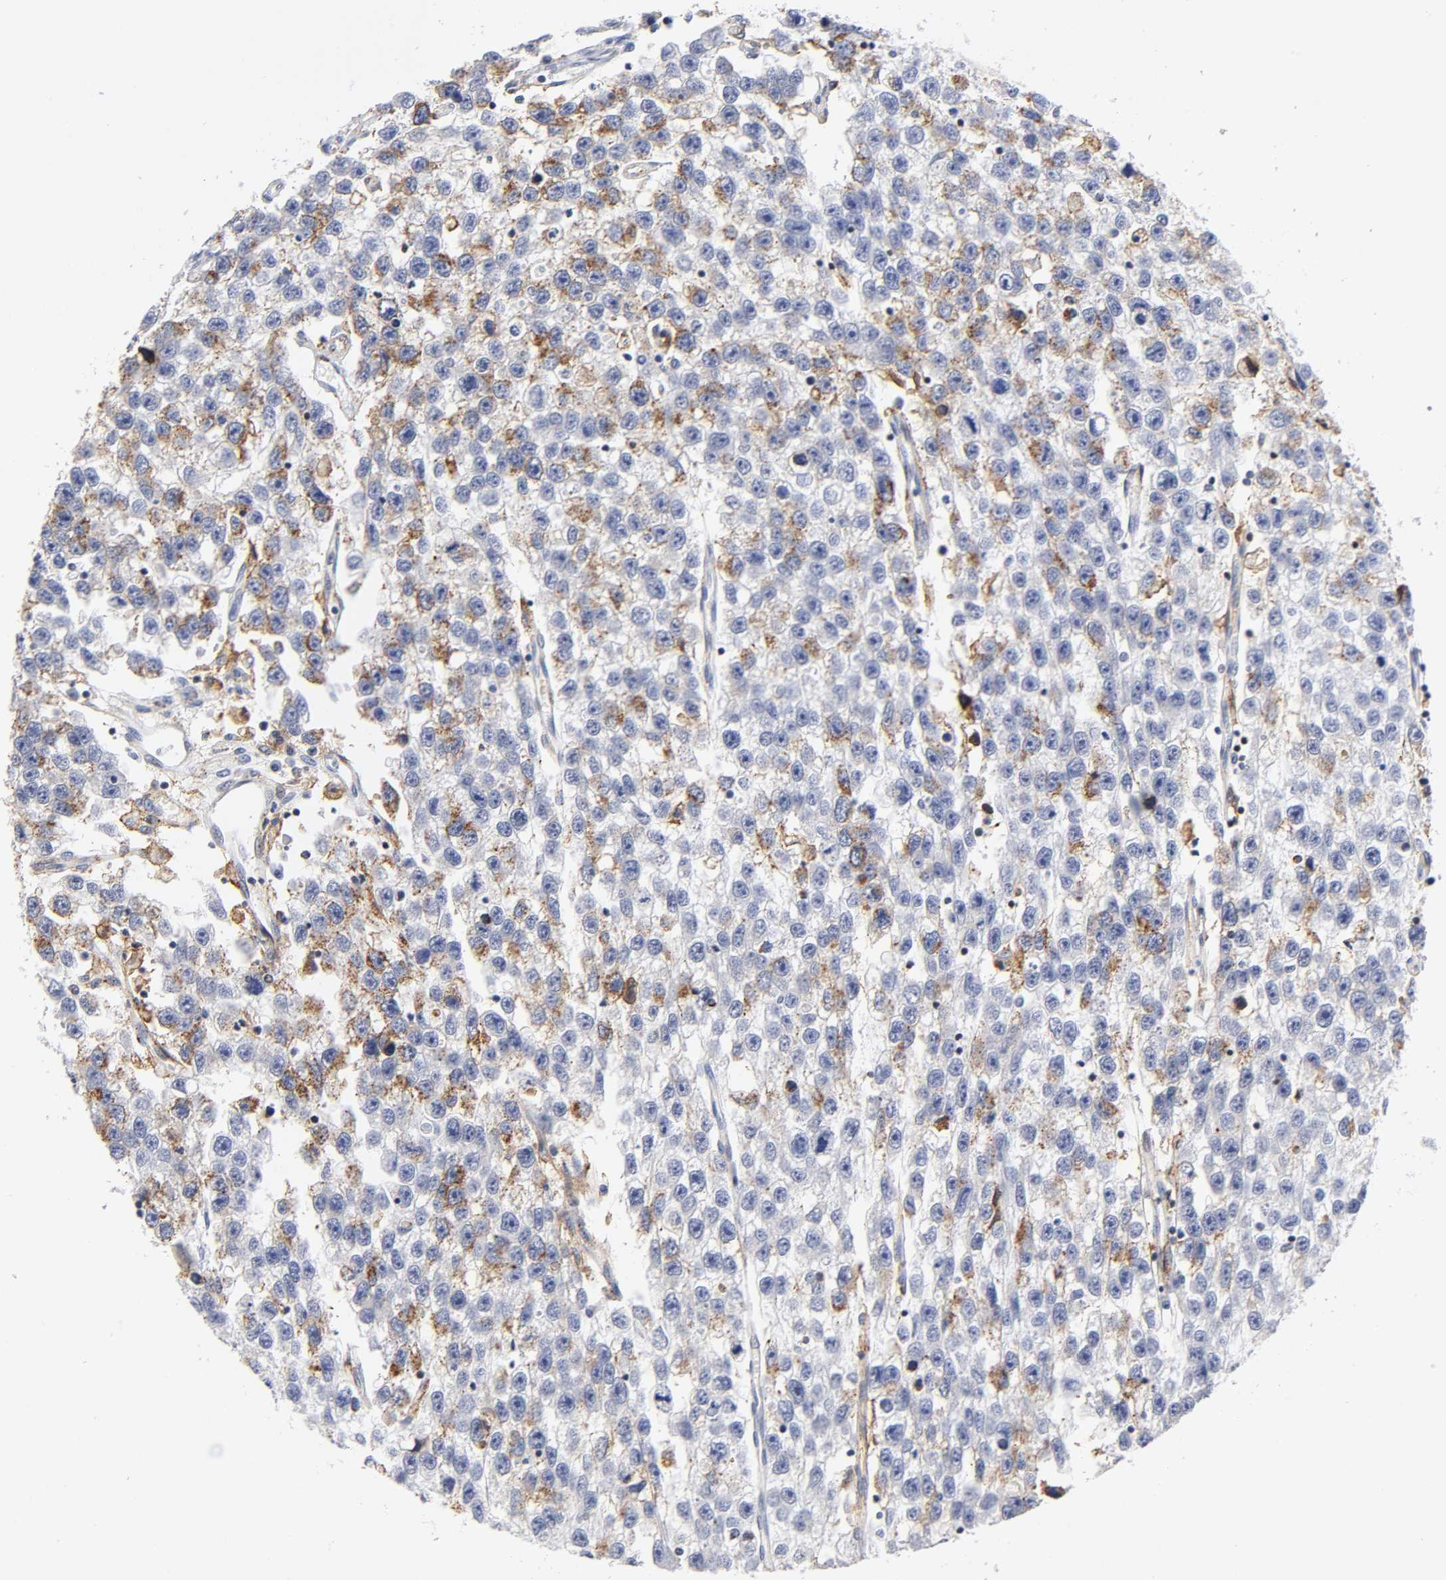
{"staining": {"intensity": "moderate", "quantity": "<25%", "location": "cytoplasmic/membranous"}, "tissue": "testis cancer", "cell_type": "Tumor cells", "image_type": "cancer", "snomed": [{"axis": "morphology", "description": "Seminoma, NOS"}, {"axis": "topography", "description": "Testis"}], "caption": "A high-resolution photomicrograph shows IHC staining of seminoma (testis), which displays moderate cytoplasmic/membranous staining in about <25% of tumor cells.", "gene": "ANXA7", "patient": {"sex": "male", "age": 33}}